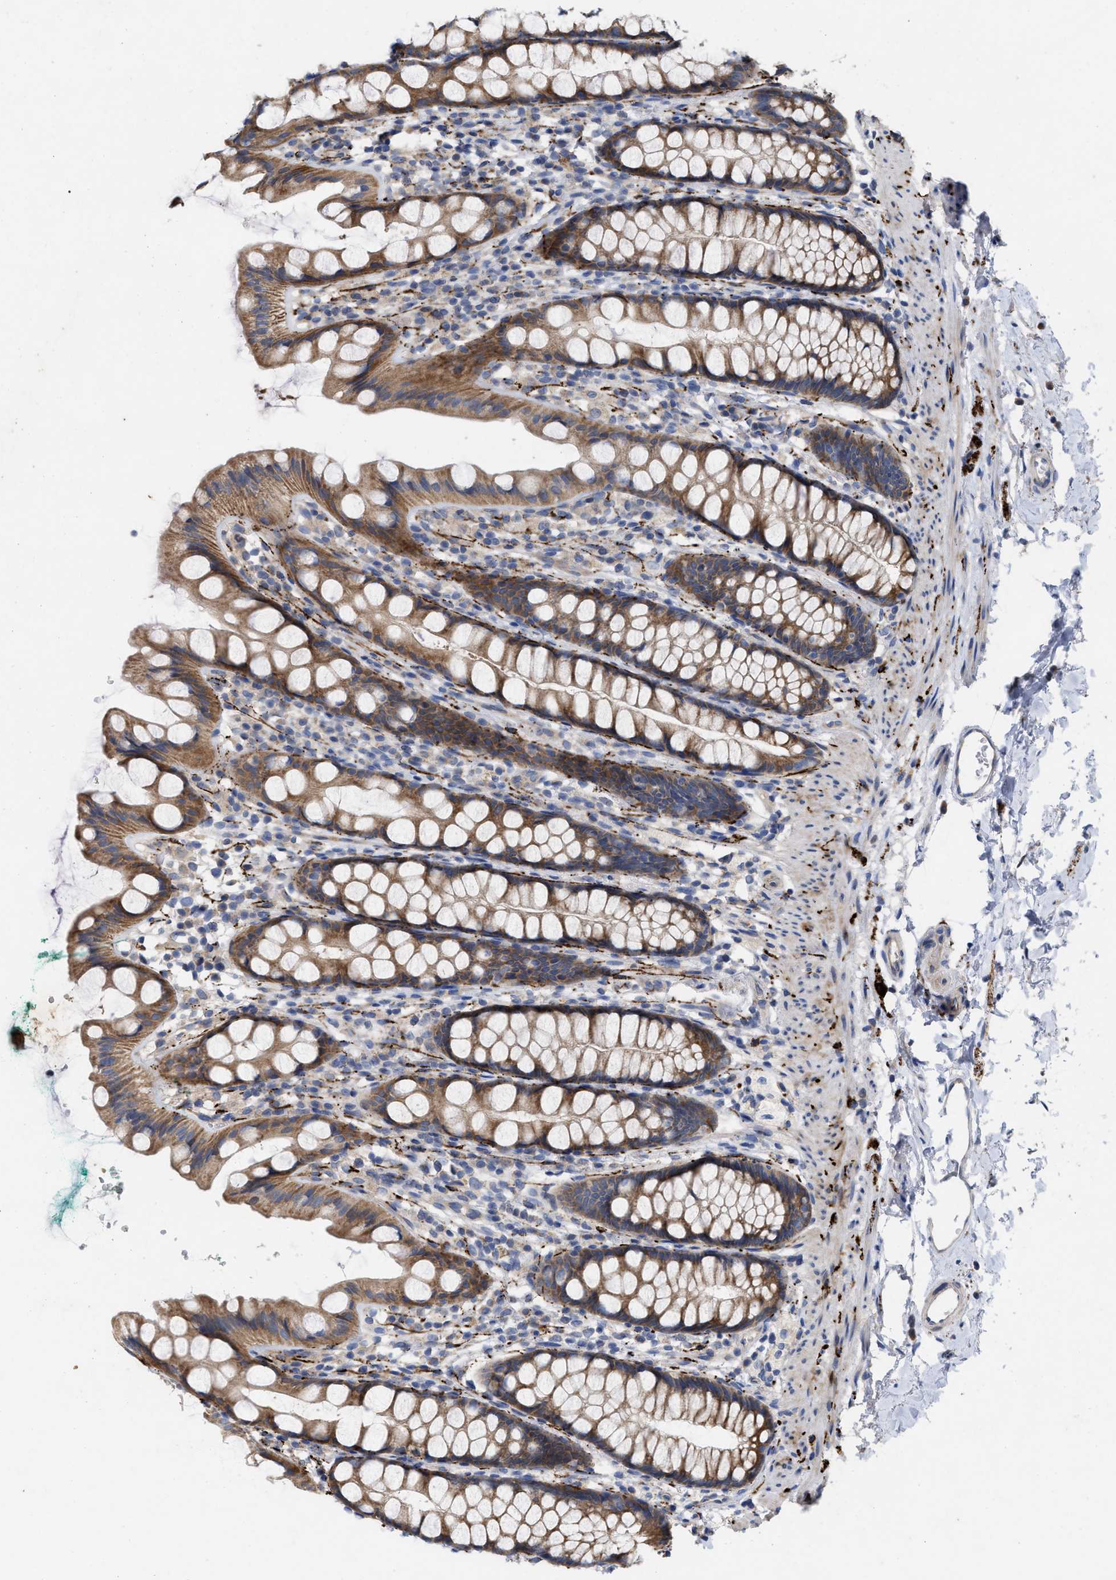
{"staining": {"intensity": "moderate", "quantity": ">75%", "location": "cytoplasmic/membranous"}, "tissue": "rectum", "cell_type": "Glandular cells", "image_type": "normal", "snomed": [{"axis": "morphology", "description": "Normal tissue, NOS"}, {"axis": "topography", "description": "Rectum"}], "caption": "Rectum stained with immunohistochemistry exhibits moderate cytoplasmic/membranous staining in approximately >75% of glandular cells.", "gene": "VIP", "patient": {"sex": "female", "age": 65}}